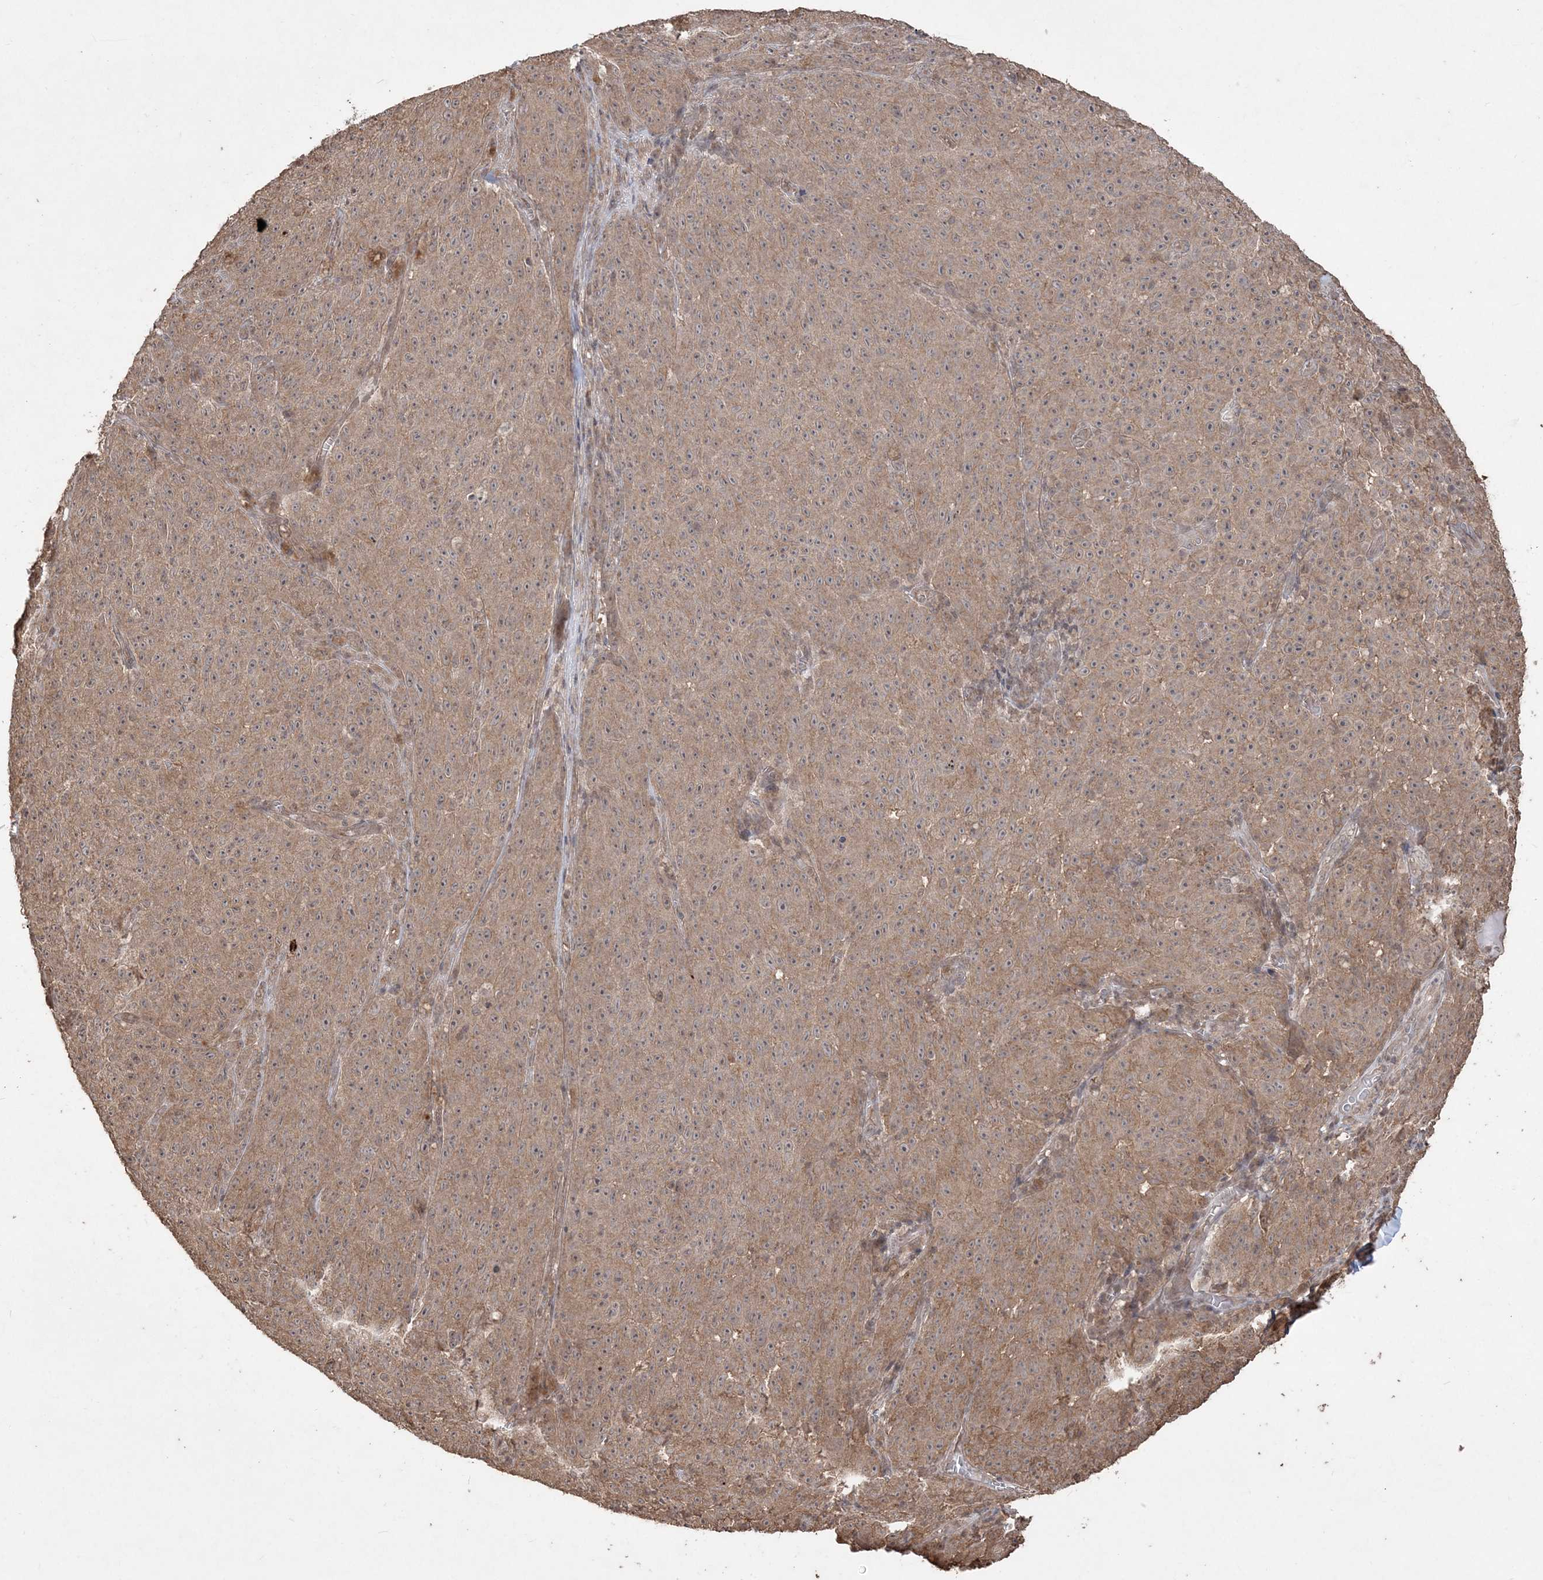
{"staining": {"intensity": "moderate", "quantity": ">75%", "location": "cytoplasmic/membranous"}, "tissue": "melanoma", "cell_type": "Tumor cells", "image_type": "cancer", "snomed": [{"axis": "morphology", "description": "Malignant melanoma, NOS"}, {"axis": "topography", "description": "Skin"}], "caption": "The immunohistochemical stain highlights moderate cytoplasmic/membranous staining in tumor cells of melanoma tissue.", "gene": "EHHADH", "patient": {"sex": "female", "age": 82}}